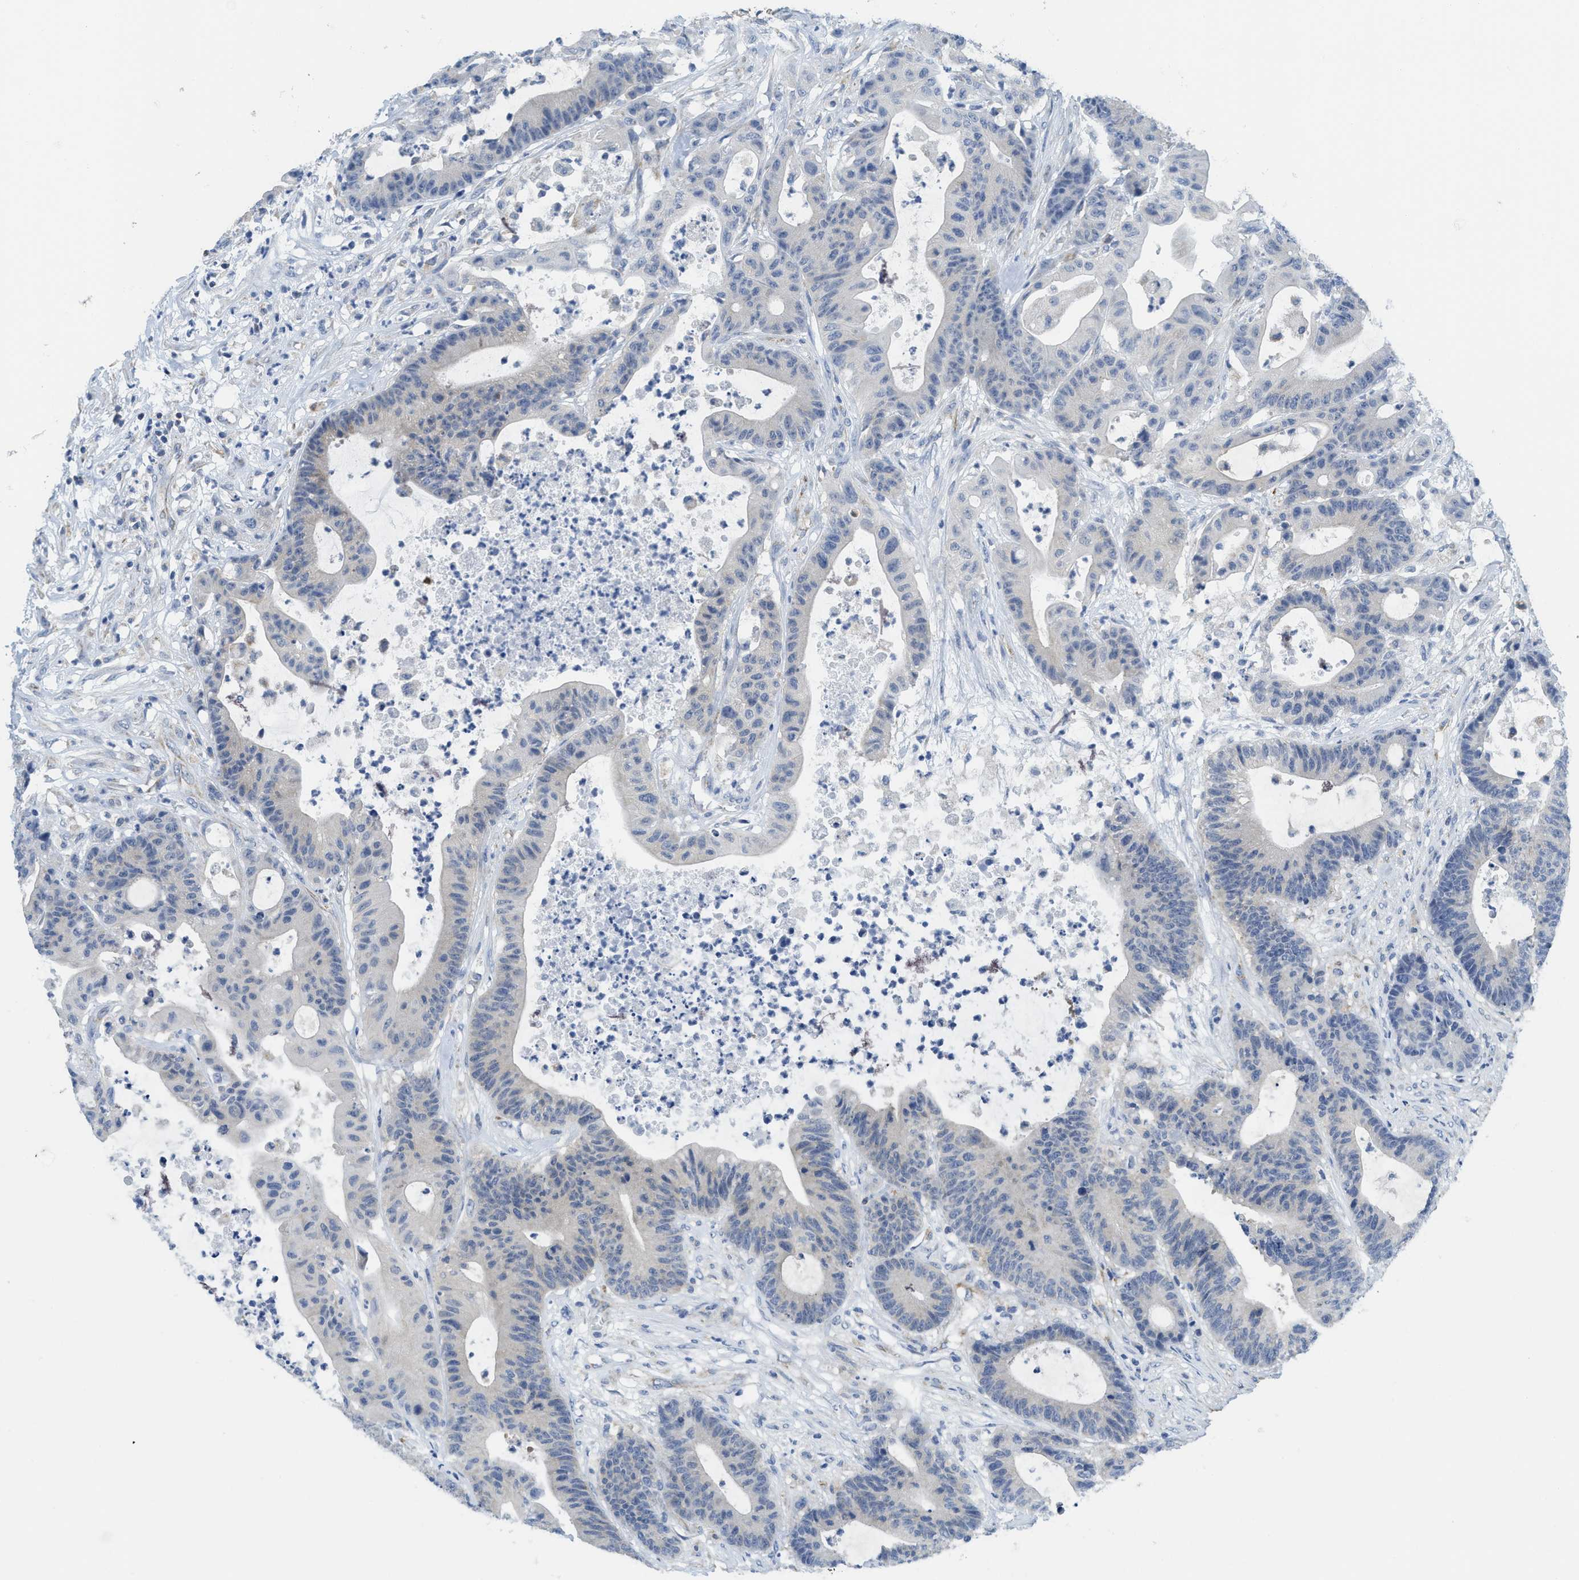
{"staining": {"intensity": "negative", "quantity": "none", "location": "none"}, "tissue": "colorectal cancer", "cell_type": "Tumor cells", "image_type": "cancer", "snomed": [{"axis": "morphology", "description": "Adenocarcinoma, NOS"}, {"axis": "topography", "description": "Colon"}], "caption": "This is a micrograph of immunohistochemistry staining of colorectal cancer, which shows no staining in tumor cells. (DAB (3,3'-diaminobenzidine) IHC, high magnification).", "gene": "GATD3", "patient": {"sex": "female", "age": 84}}